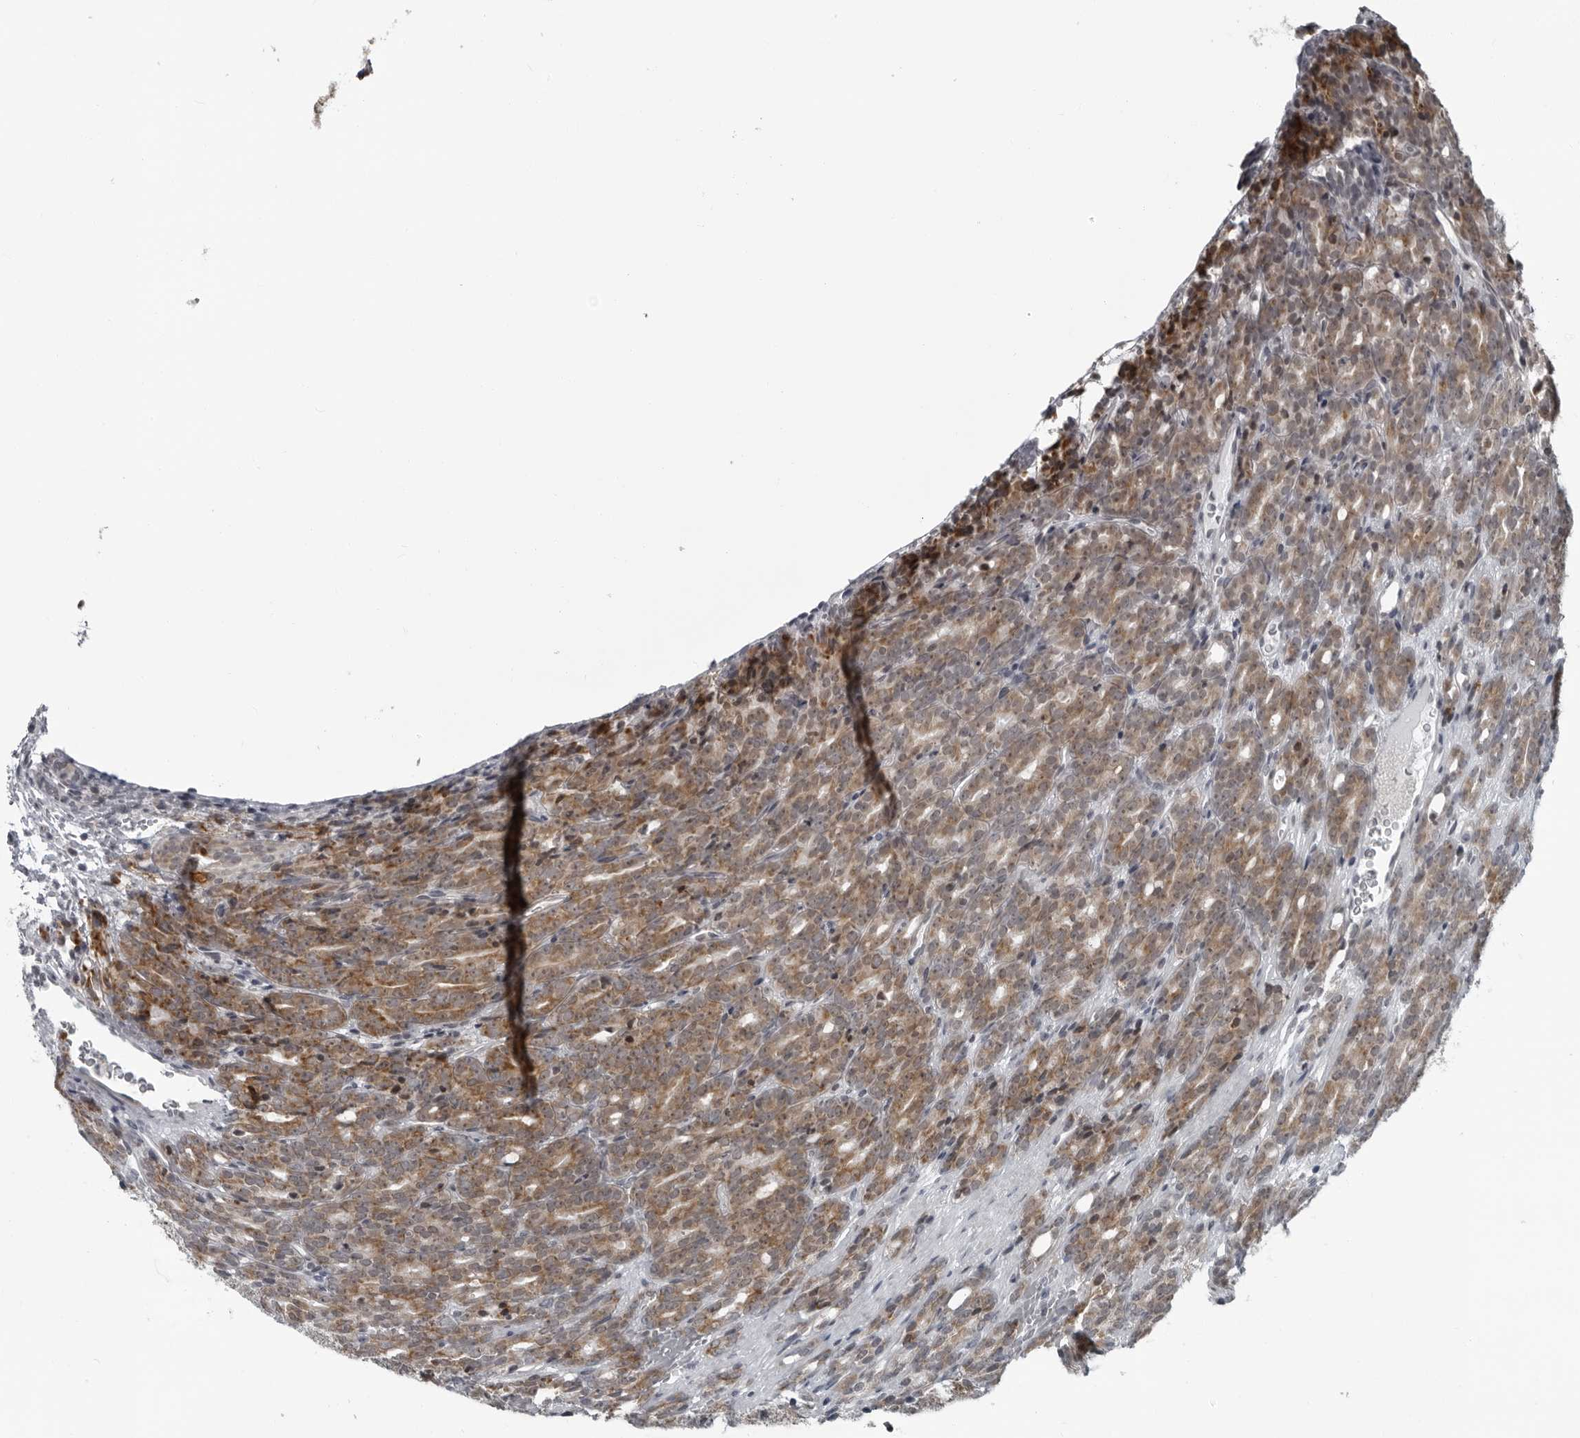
{"staining": {"intensity": "moderate", "quantity": ">75%", "location": "cytoplasmic/membranous"}, "tissue": "prostate cancer", "cell_type": "Tumor cells", "image_type": "cancer", "snomed": [{"axis": "morphology", "description": "Adenocarcinoma, High grade"}, {"axis": "topography", "description": "Prostate"}], "caption": "There is medium levels of moderate cytoplasmic/membranous expression in tumor cells of prostate cancer, as demonstrated by immunohistochemical staining (brown color).", "gene": "RTCA", "patient": {"sex": "male", "age": 62}}